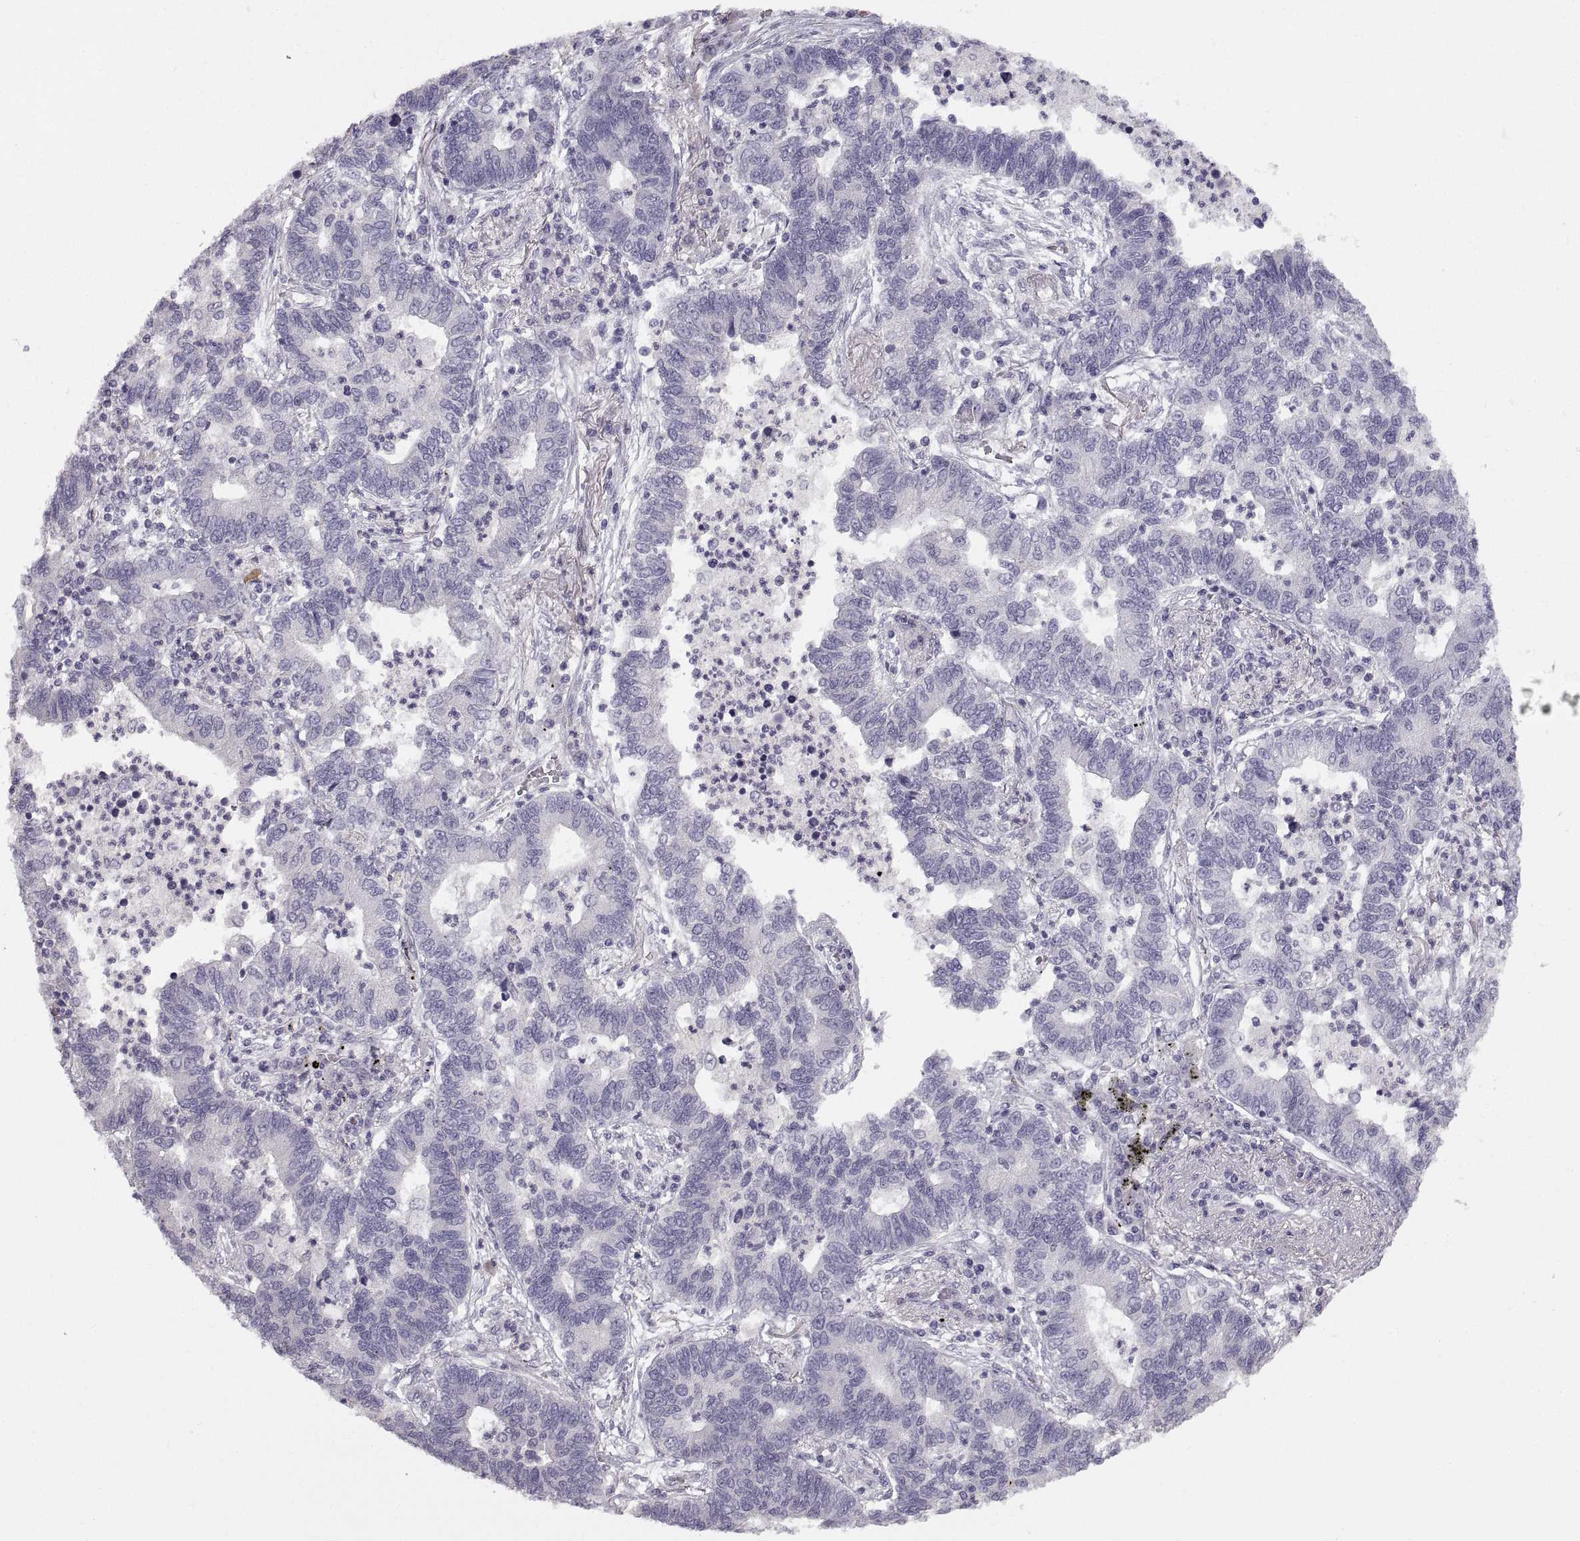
{"staining": {"intensity": "negative", "quantity": "none", "location": "none"}, "tissue": "lung cancer", "cell_type": "Tumor cells", "image_type": "cancer", "snomed": [{"axis": "morphology", "description": "Adenocarcinoma, NOS"}, {"axis": "topography", "description": "Lung"}], "caption": "High power microscopy photomicrograph of an IHC micrograph of lung adenocarcinoma, revealing no significant positivity in tumor cells. Brightfield microscopy of immunohistochemistry stained with DAB (3,3'-diaminobenzidine) (brown) and hematoxylin (blue), captured at high magnification.", "gene": "ZNF185", "patient": {"sex": "female", "age": 57}}